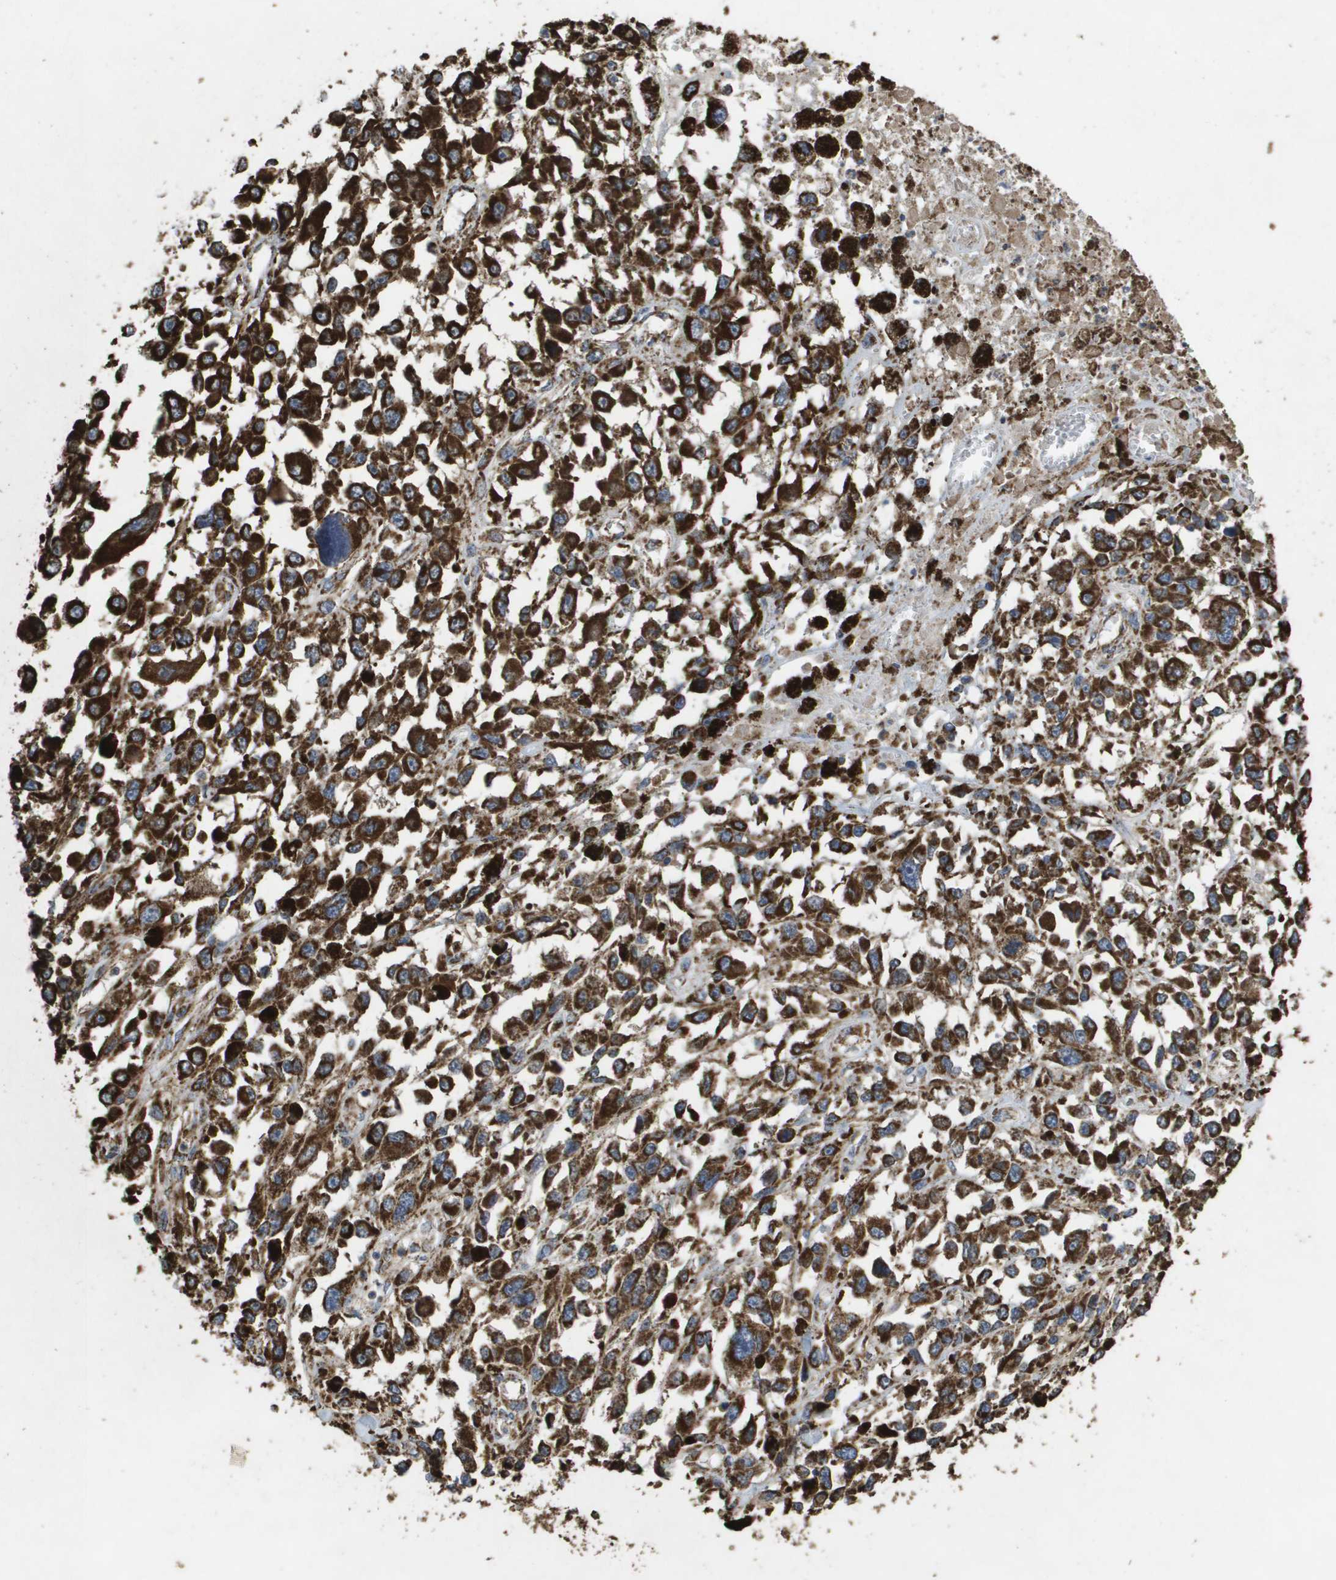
{"staining": {"intensity": "strong", "quantity": ">75%", "location": "cytoplasmic/membranous"}, "tissue": "melanoma", "cell_type": "Tumor cells", "image_type": "cancer", "snomed": [{"axis": "morphology", "description": "Malignant melanoma, Metastatic site"}, {"axis": "topography", "description": "Lymph node"}], "caption": "Immunohistochemistry (IHC) histopathology image of human malignant melanoma (metastatic site) stained for a protein (brown), which reveals high levels of strong cytoplasmic/membranous staining in about >75% of tumor cells.", "gene": "HSPE1", "patient": {"sex": "male", "age": 59}}